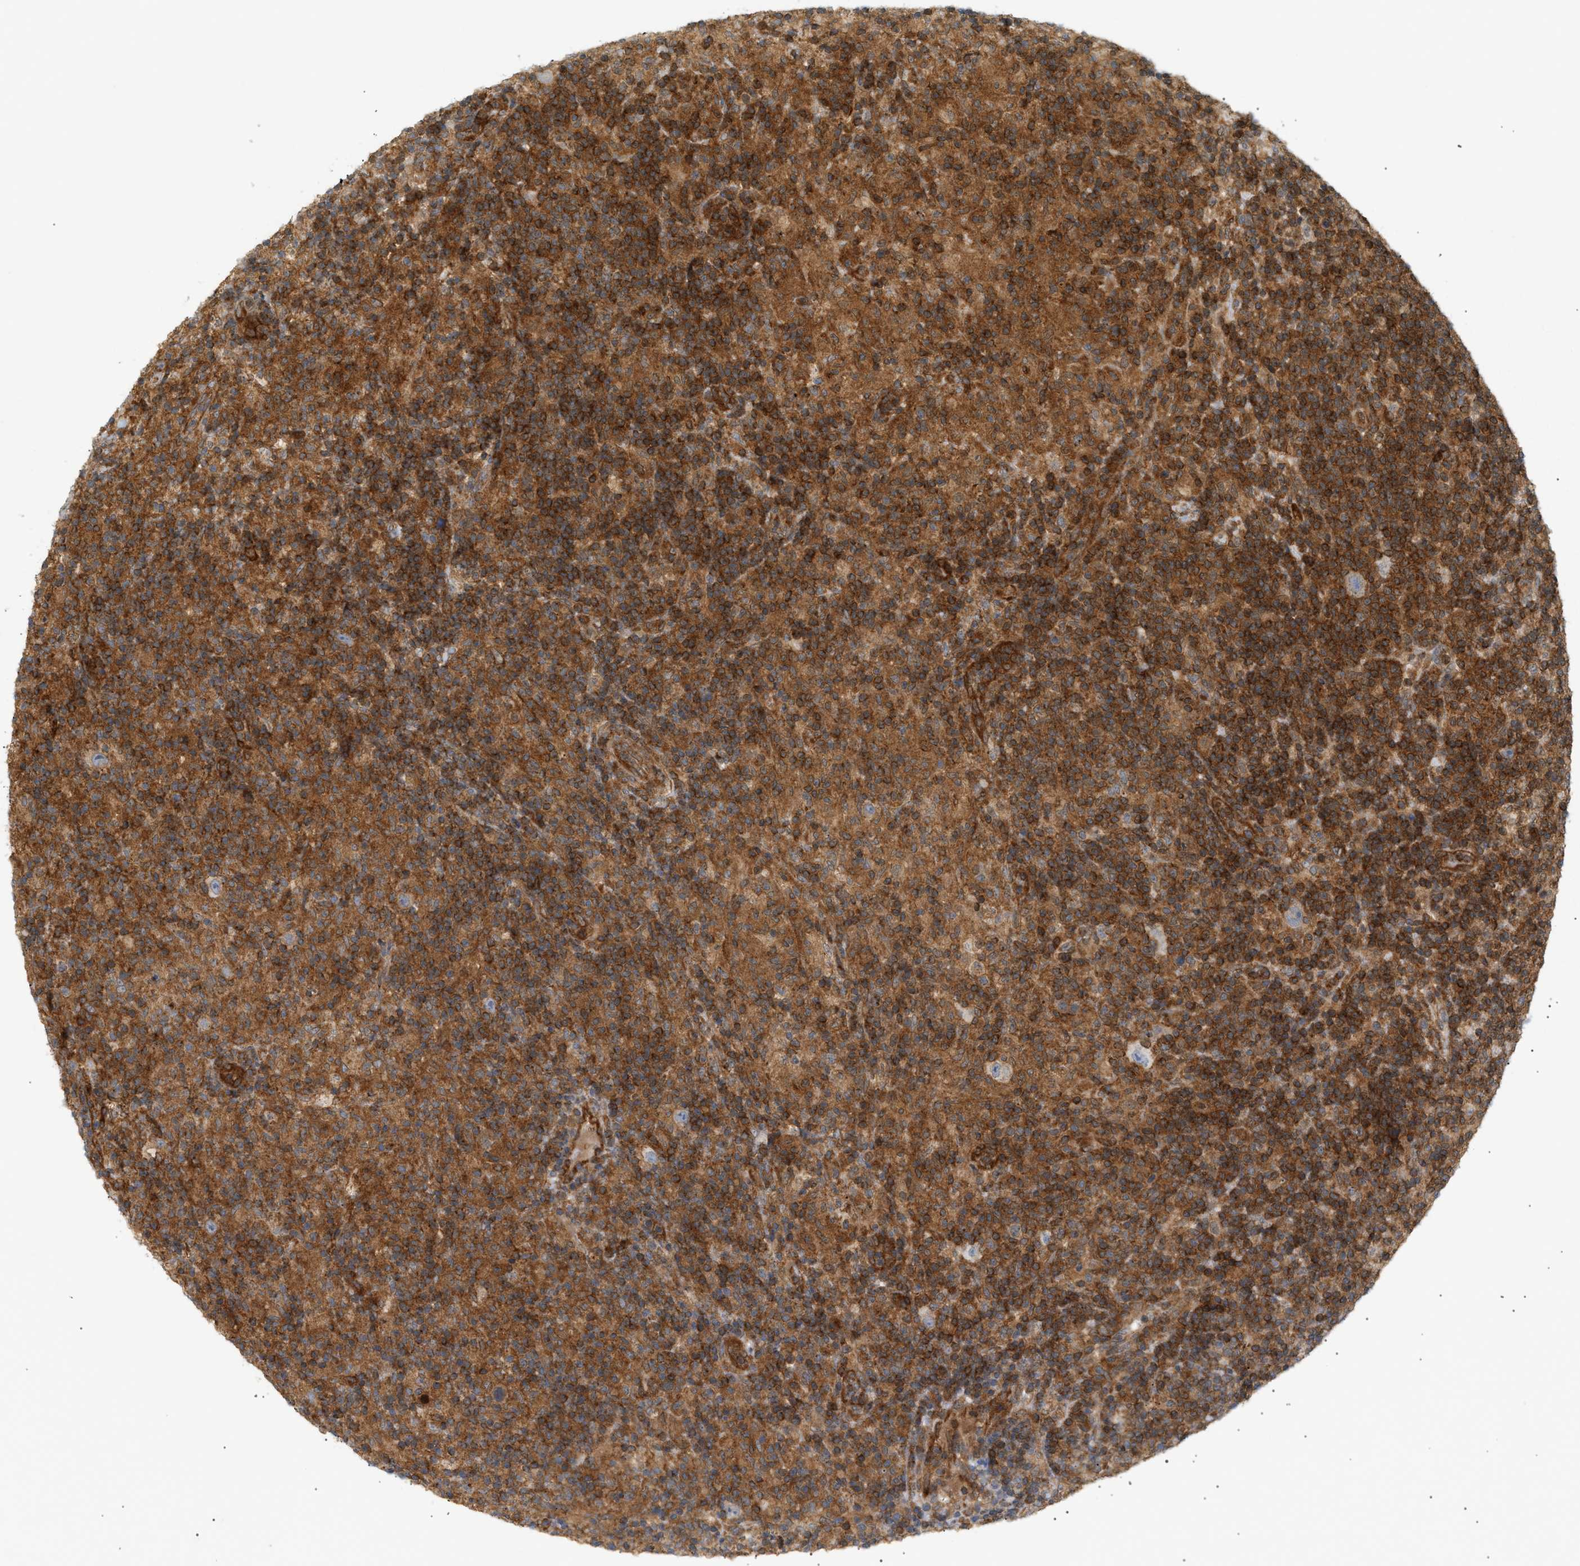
{"staining": {"intensity": "weak", "quantity": "<25%", "location": "cytoplasmic/membranous"}, "tissue": "lymphoma", "cell_type": "Tumor cells", "image_type": "cancer", "snomed": [{"axis": "morphology", "description": "Hodgkin's disease, NOS"}, {"axis": "topography", "description": "Lymph node"}], "caption": "Immunohistochemistry of human lymphoma shows no staining in tumor cells. (Stains: DAB (3,3'-diaminobenzidine) immunohistochemistry with hematoxylin counter stain, Microscopy: brightfield microscopy at high magnification).", "gene": "SHC1", "patient": {"sex": "male", "age": 70}}